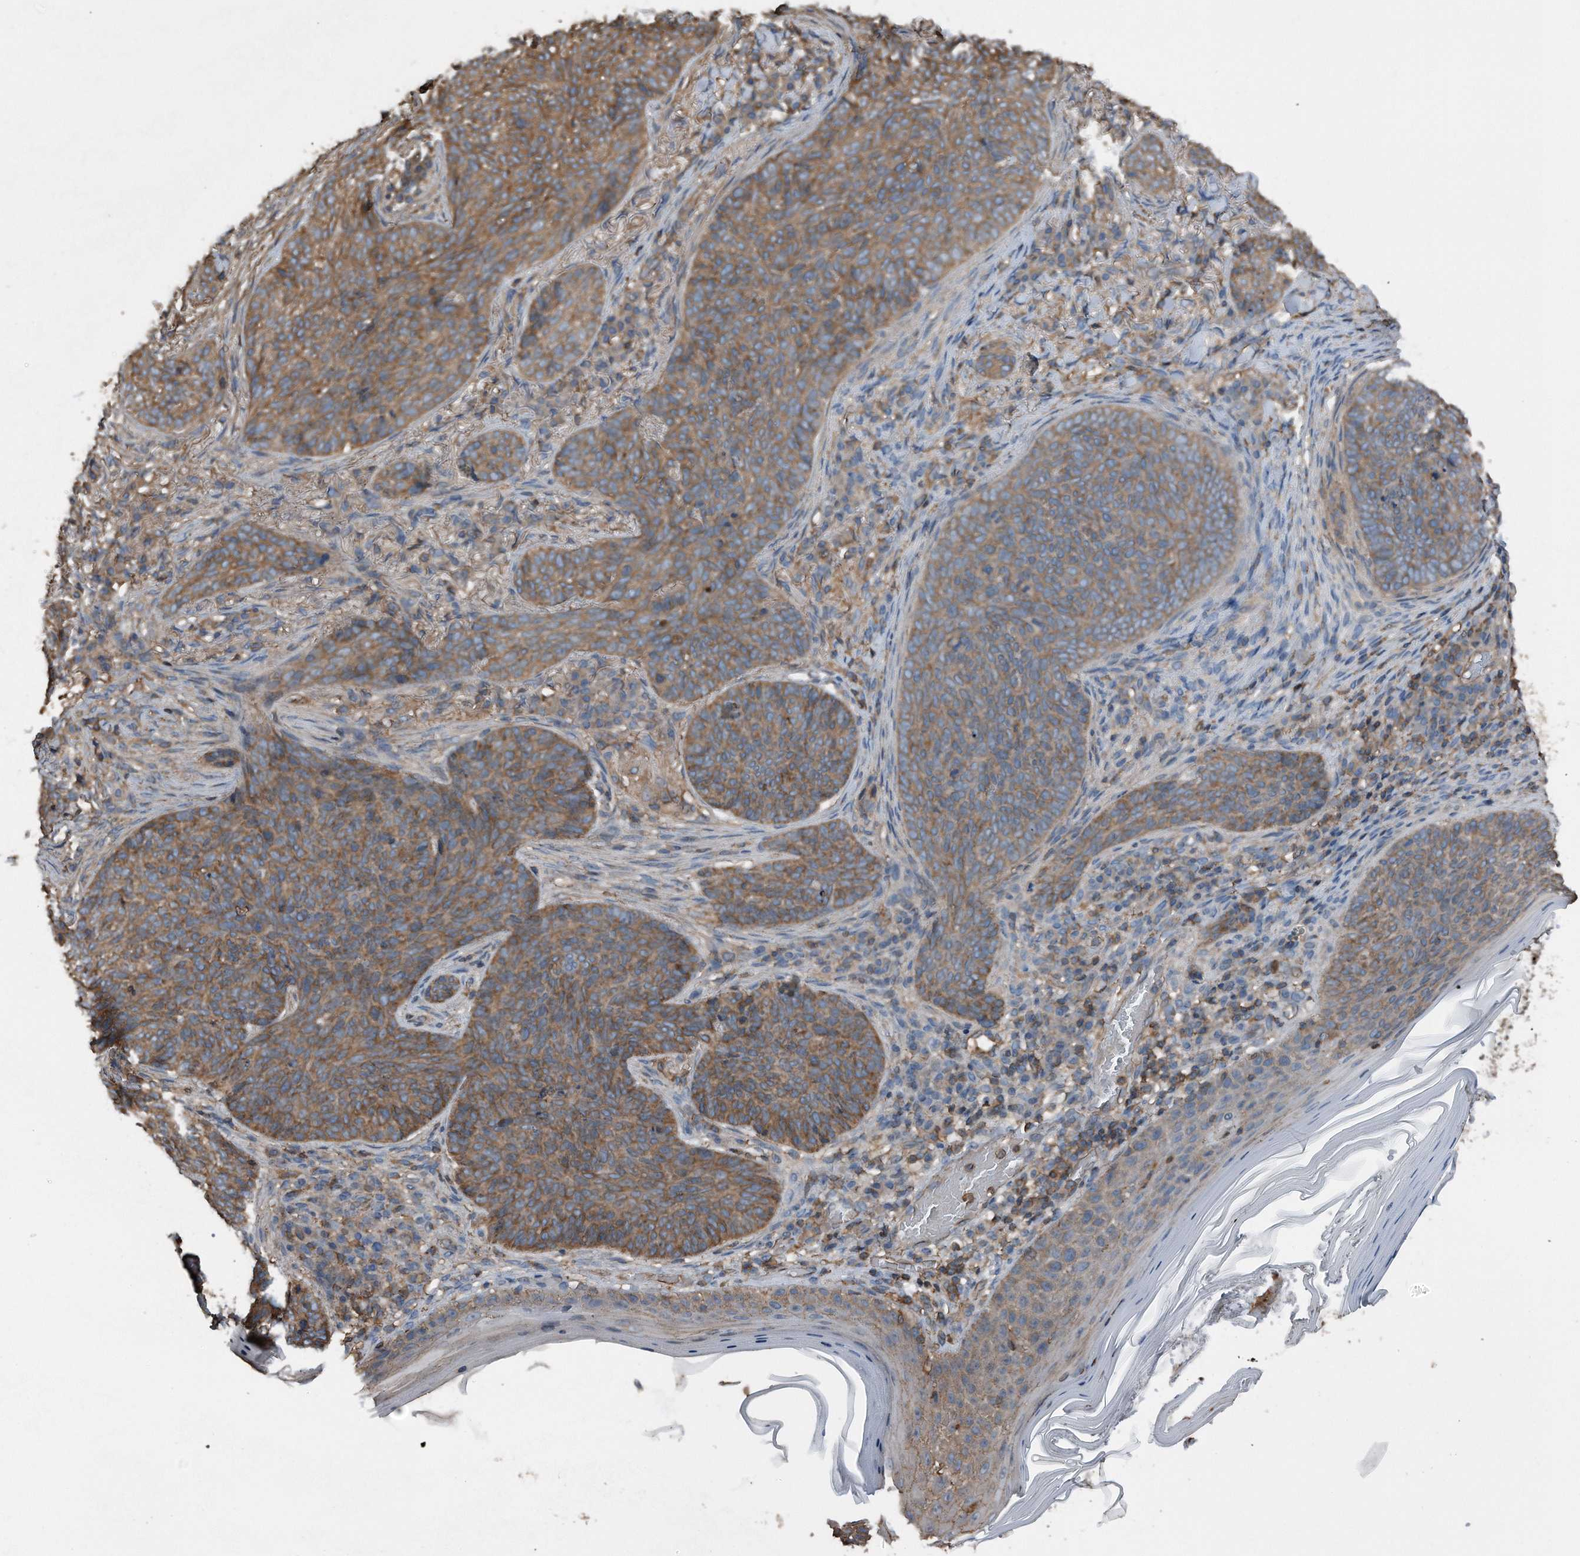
{"staining": {"intensity": "moderate", "quantity": ">75%", "location": "cytoplasmic/membranous"}, "tissue": "skin cancer", "cell_type": "Tumor cells", "image_type": "cancer", "snomed": [{"axis": "morphology", "description": "Basal cell carcinoma"}, {"axis": "topography", "description": "Skin"}], "caption": "Protein expression analysis of human skin basal cell carcinoma reveals moderate cytoplasmic/membranous staining in approximately >75% of tumor cells. The staining is performed using DAB brown chromogen to label protein expression. The nuclei are counter-stained blue using hematoxylin.", "gene": "RSPO3", "patient": {"sex": "male", "age": 85}}